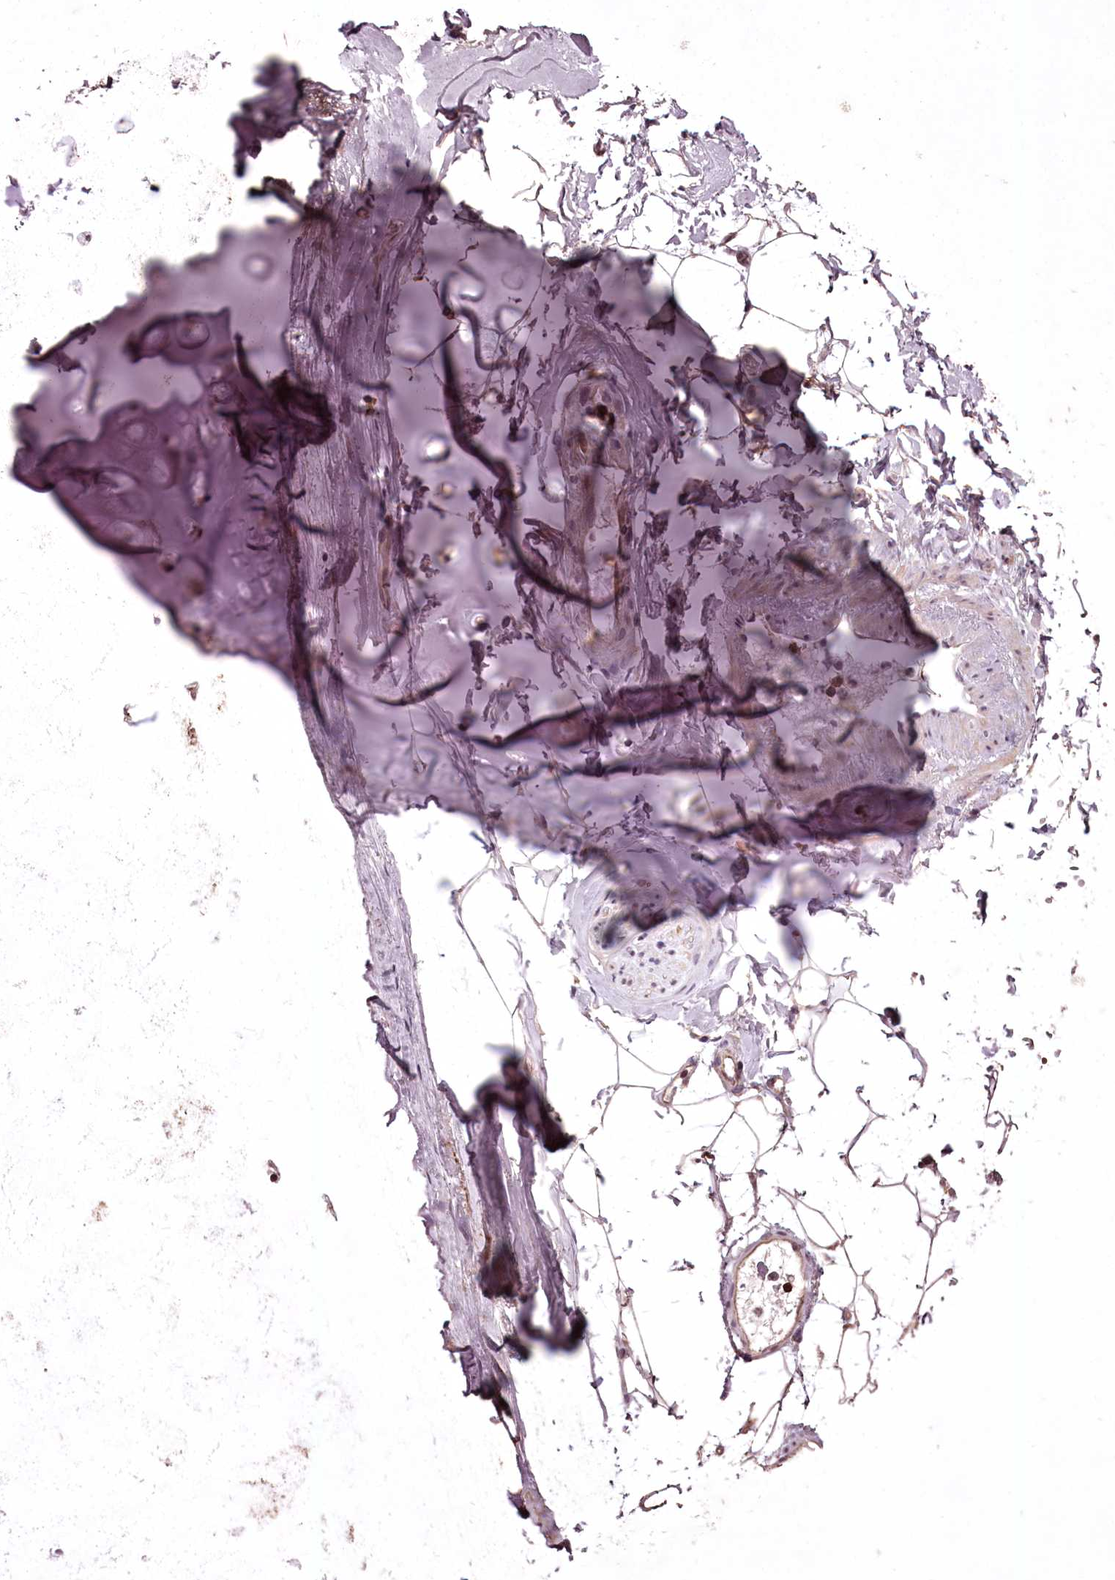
{"staining": {"intensity": "negative", "quantity": "none", "location": "none"}, "tissue": "adipose tissue", "cell_type": "Adipocytes", "image_type": "normal", "snomed": [{"axis": "morphology", "description": "Normal tissue, NOS"}, {"axis": "topography", "description": "Cartilage tissue"}, {"axis": "topography", "description": "Bronchus"}], "caption": "Human adipose tissue stained for a protein using immunohistochemistry (IHC) shows no staining in adipocytes.", "gene": "ADRA1D", "patient": {"sex": "female", "age": 73}}